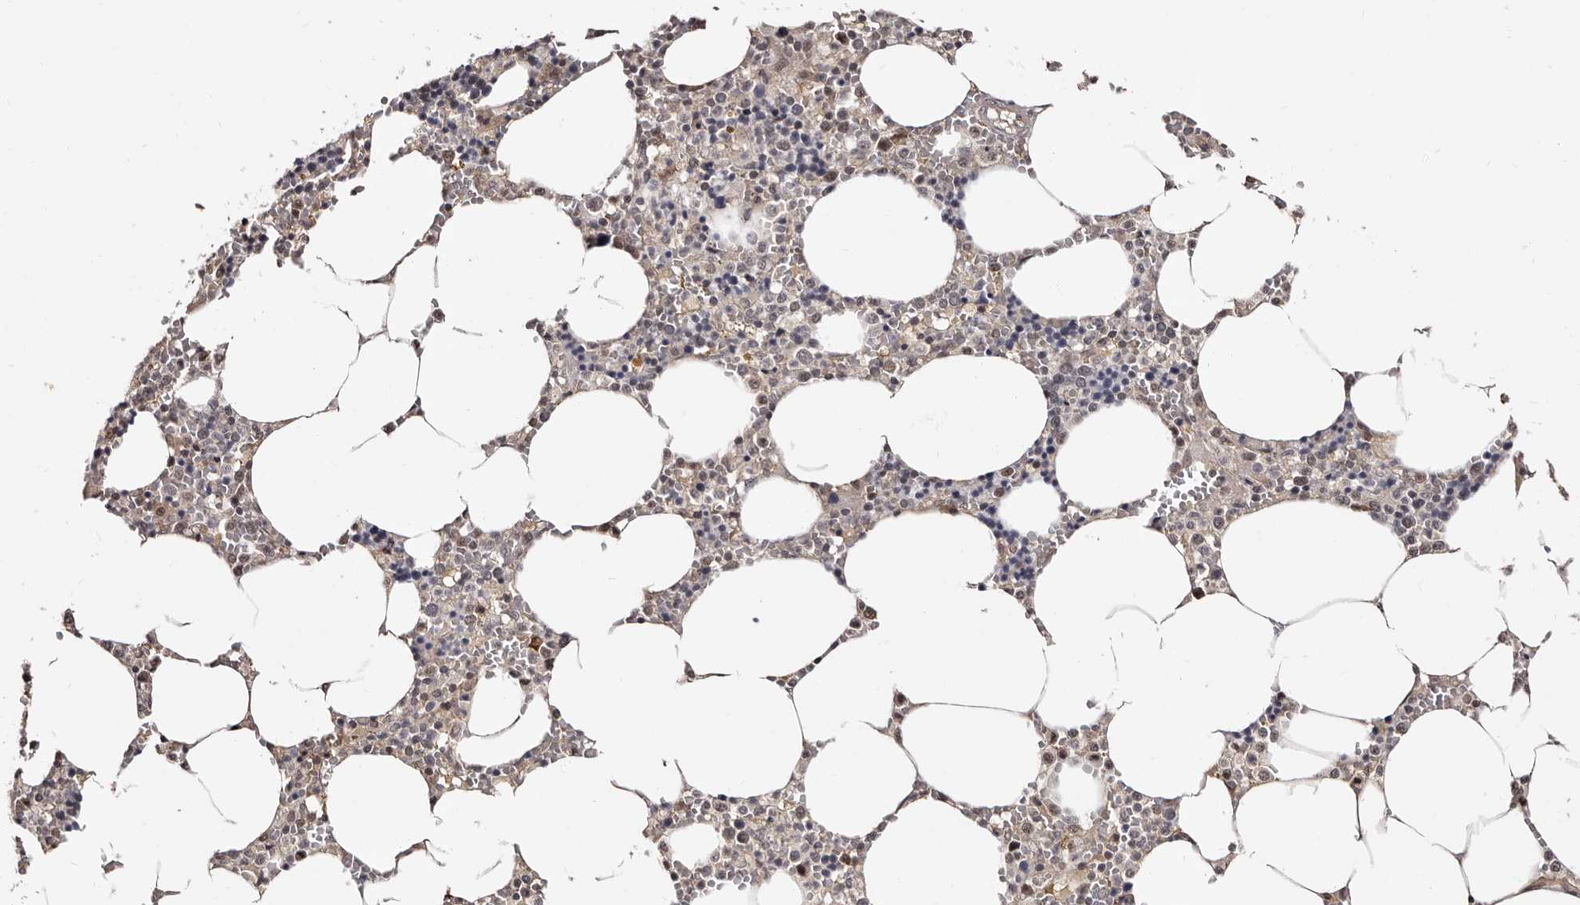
{"staining": {"intensity": "moderate", "quantity": "<25%", "location": "cytoplasmic/membranous,nuclear"}, "tissue": "bone marrow", "cell_type": "Hematopoietic cells", "image_type": "normal", "snomed": [{"axis": "morphology", "description": "Normal tissue, NOS"}, {"axis": "topography", "description": "Bone marrow"}], "caption": "Protein staining by immunohistochemistry (IHC) exhibits moderate cytoplasmic/membranous,nuclear staining in approximately <25% of hematopoietic cells in normal bone marrow. (DAB (3,3'-diaminobenzidine) = brown stain, brightfield microscopy at high magnification).", "gene": "TBC1D22B", "patient": {"sex": "male", "age": 70}}